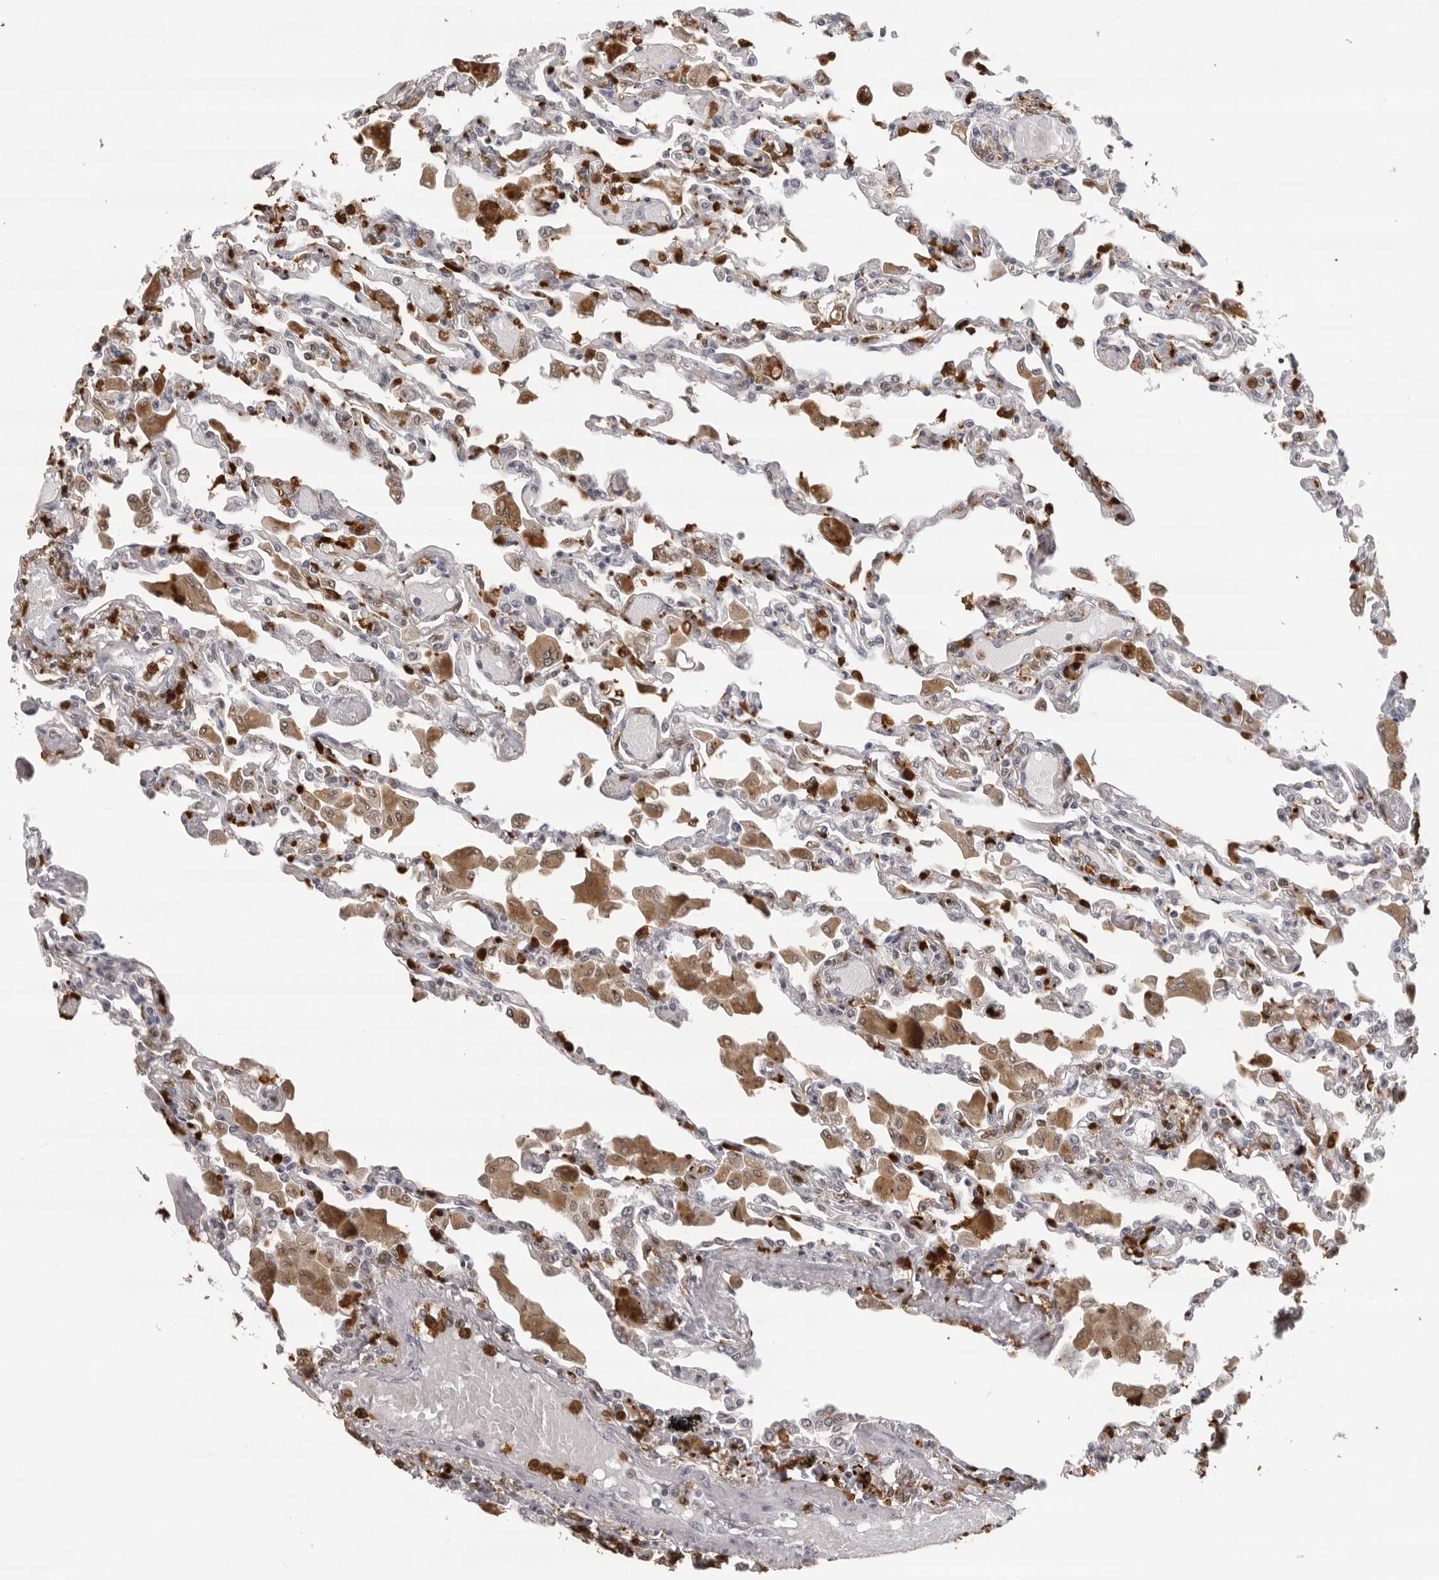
{"staining": {"intensity": "negative", "quantity": "none", "location": "none"}, "tissue": "lung", "cell_type": "Alveolar cells", "image_type": "normal", "snomed": [{"axis": "morphology", "description": "Normal tissue, NOS"}, {"axis": "topography", "description": "Bronchus"}, {"axis": "topography", "description": "Lung"}], "caption": "Immunohistochemistry (IHC) image of normal lung: human lung stained with DAB reveals no significant protein positivity in alveolar cells. (DAB (3,3'-diaminobenzidine) immunohistochemistry (IHC) with hematoxylin counter stain).", "gene": "IL31", "patient": {"sex": "female", "age": 49}}